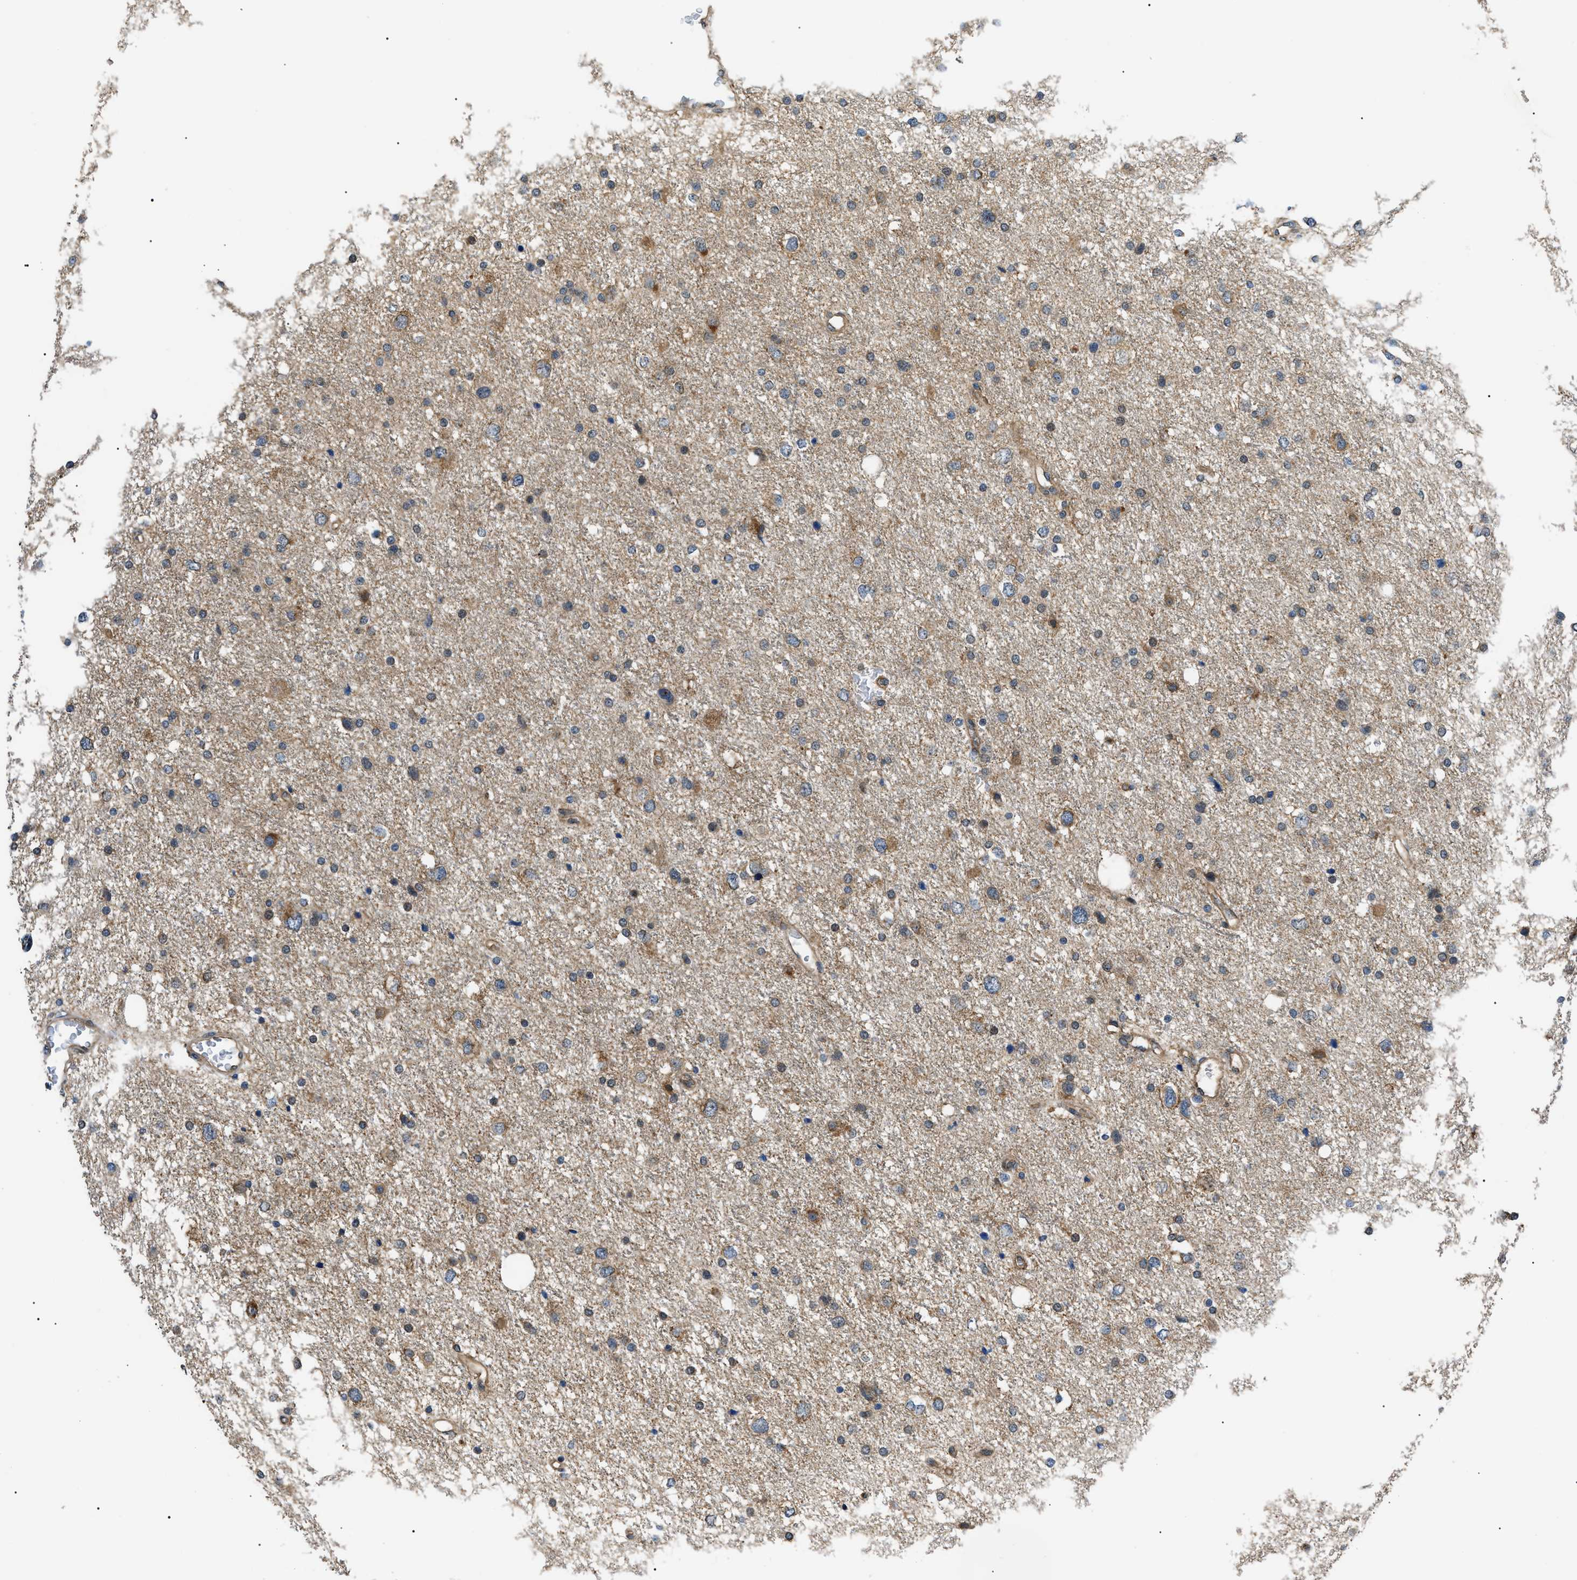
{"staining": {"intensity": "moderate", "quantity": "<25%", "location": "cytoplasmic/membranous"}, "tissue": "glioma", "cell_type": "Tumor cells", "image_type": "cancer", "snomed": [{"axis": "morphology", "description": "Glioma, malignant, Low grade"}, {"axis": "topography", "description": "Brain"}], "caption": "This is an image of immunohistochemistry (IHC) staining of glioma, which shows moderate staining in the cytoplasmic/membranous of tumor cells.", "gene": "SRPK1", "patient": {"sex": "female", "age": 37}}